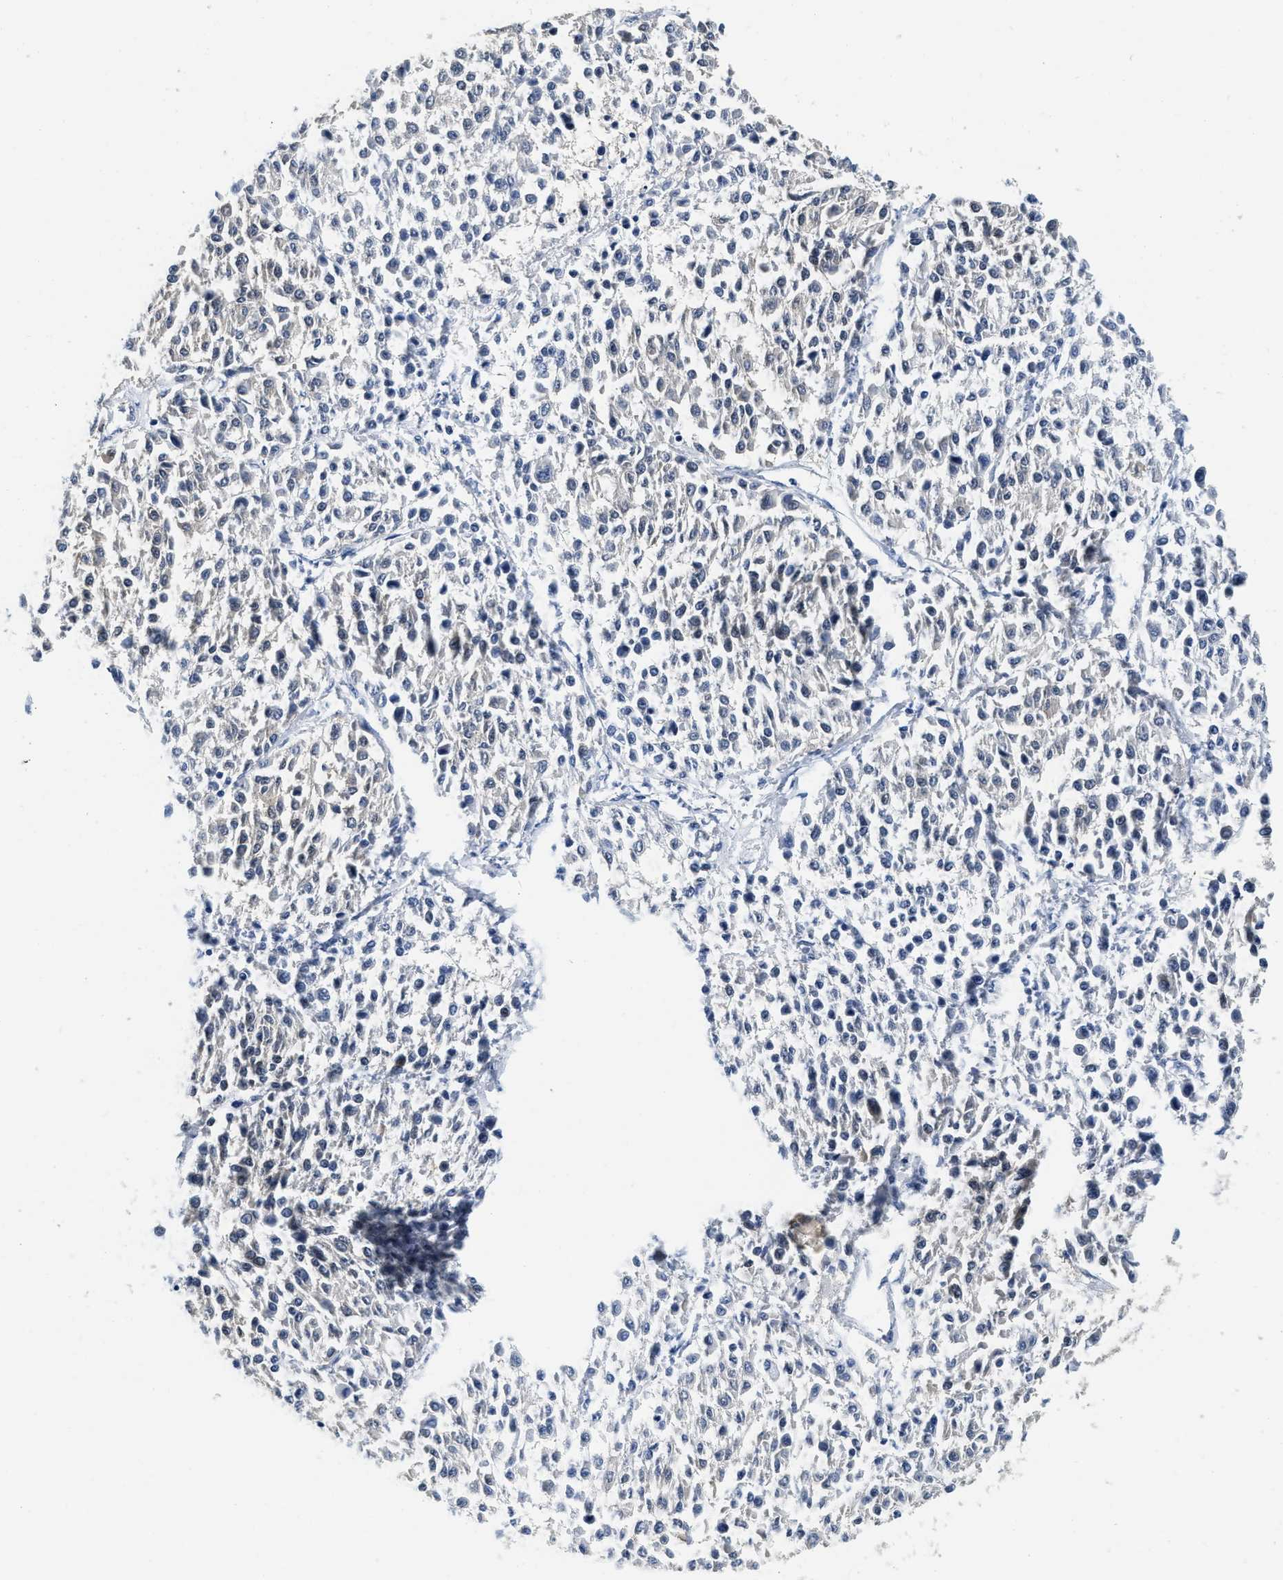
{"staining": {"intensity": "negative", "quantity": "none", "location": "none"}, "tissue": "melanoma", "cell_type": "Tumor cells", "image_type": "cancer", "snomed": [{"axis": "morphology", "description": "Malignant melanoma, Metastatic site"}, {"axis": "topography", "description": "Soft tissue"}], "caption": "A photomicrograph of human malignant melanoma (metastatic site) is negative for staining in tumor cells.", "gene": "EIF2AK2", "patient": {"sex": "male", "age": 41}}